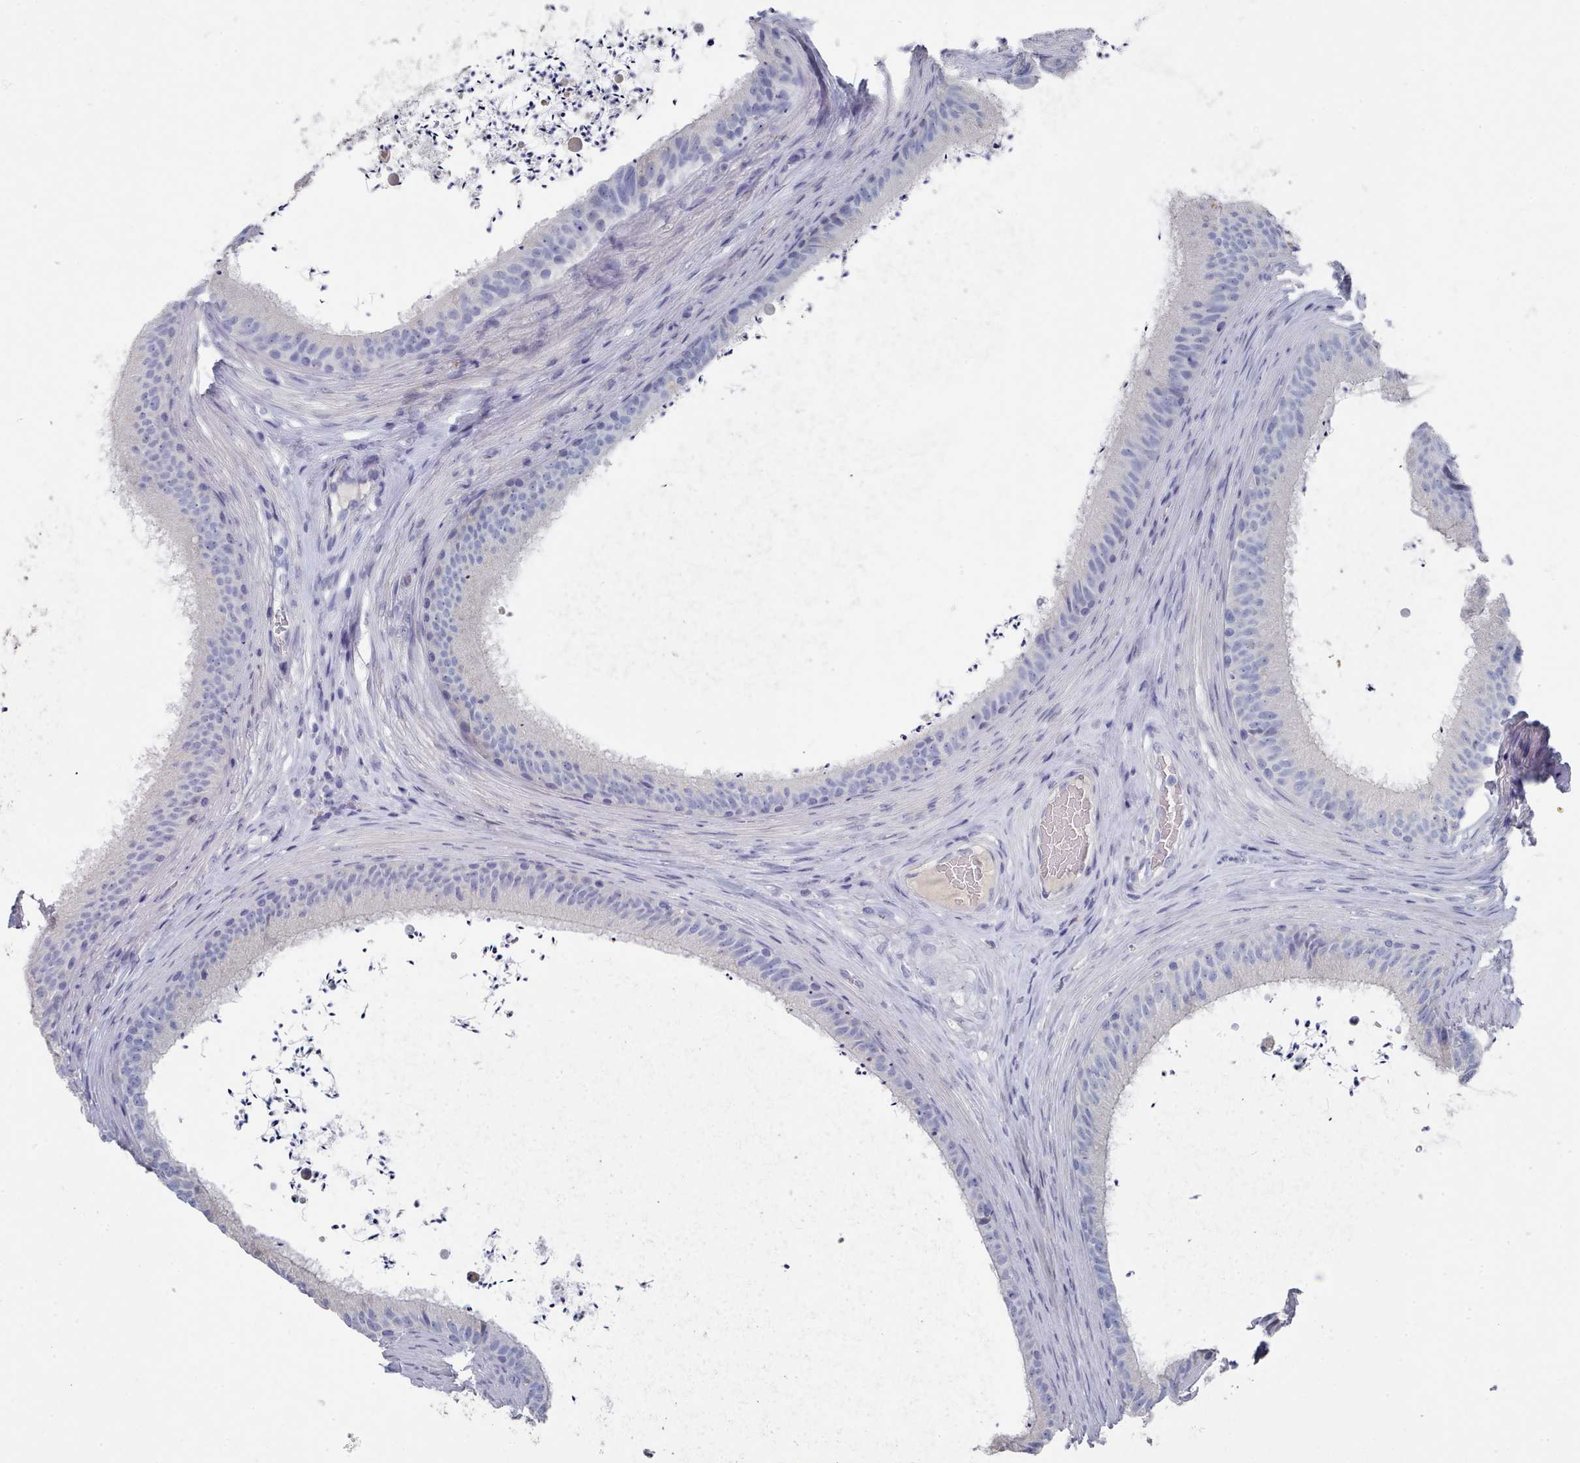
{"staining": {"intensity": "negative", "quantity": "none", "location": "none"}, "tissue": "epididymis", "cell_type": "Glandular cells", "image_type": "normal", "snomed": [{"axis": "morphology", "description": "Normal tissue, NOS"}, {"axis": "topography", "description": "Testis"}, {"axis": "topography", "description": "Epididymis"}], "caption": "High magnification brightfield microscopy of benign epididymis stained with DAB (brown) and counterstained with hematoxylin (blue): glandular cells show no significant expression. The staining is performed using DAB brown chromogen with nuclei counter-stained in using hematoxylin.", "gene": "ACAD11", "patient": {"sex": "male", "age": 41}}